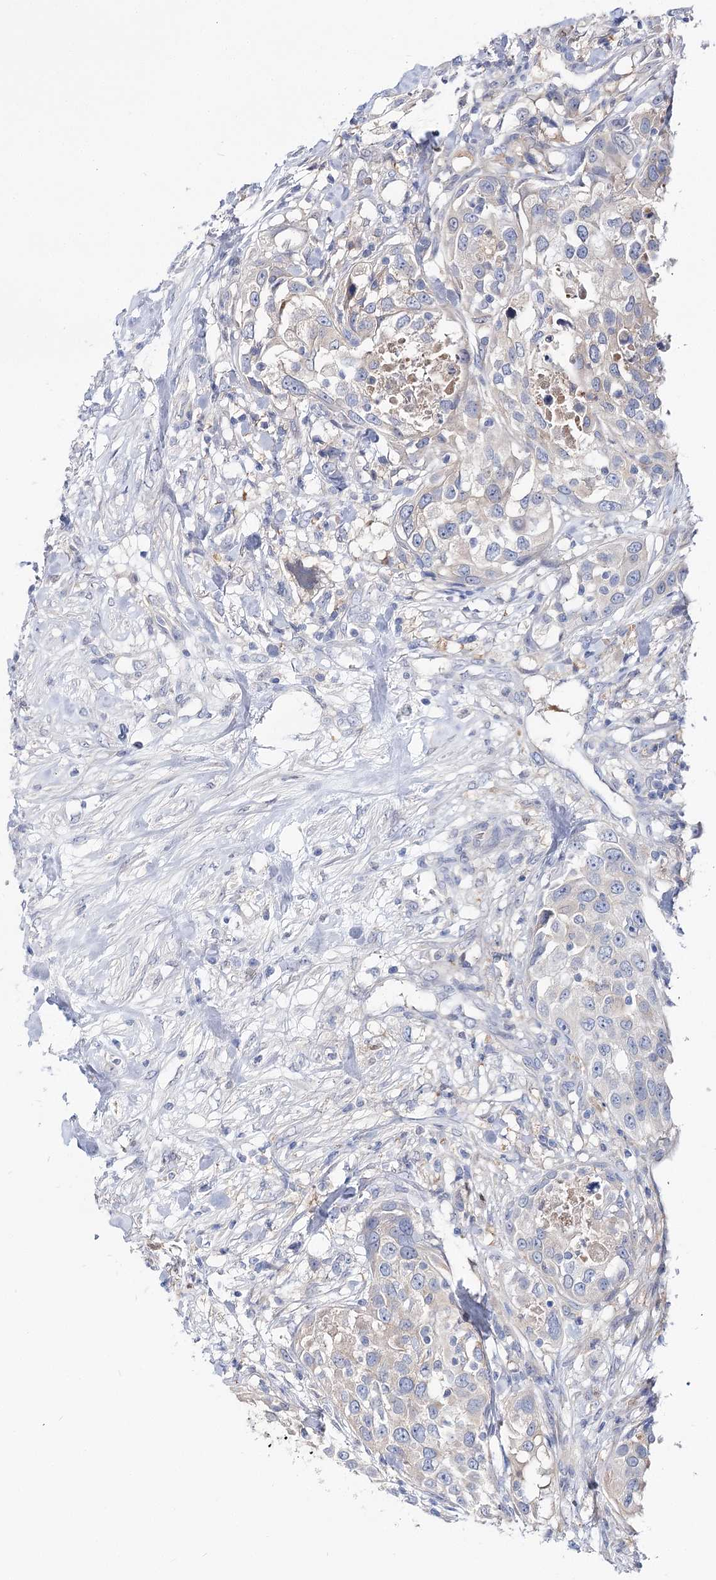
{"staining": {"intensity": "negative", "quantity": "none", "location": "none"}, "tissue": "urothelial cancer", "cell_type": "Tumor cells", "image_type": "cancer", "snomed": [{"axis": "morphology", "description": "Urothelial carcinoma, High grade"}, {"axis": "topography", "description": "Urinary bladder"}], "caption": "Tumor cells show no significant protein positivity in urothelial cancer.", "gene": "UGP2", "patient": {"sex": "female", "age": 80}}